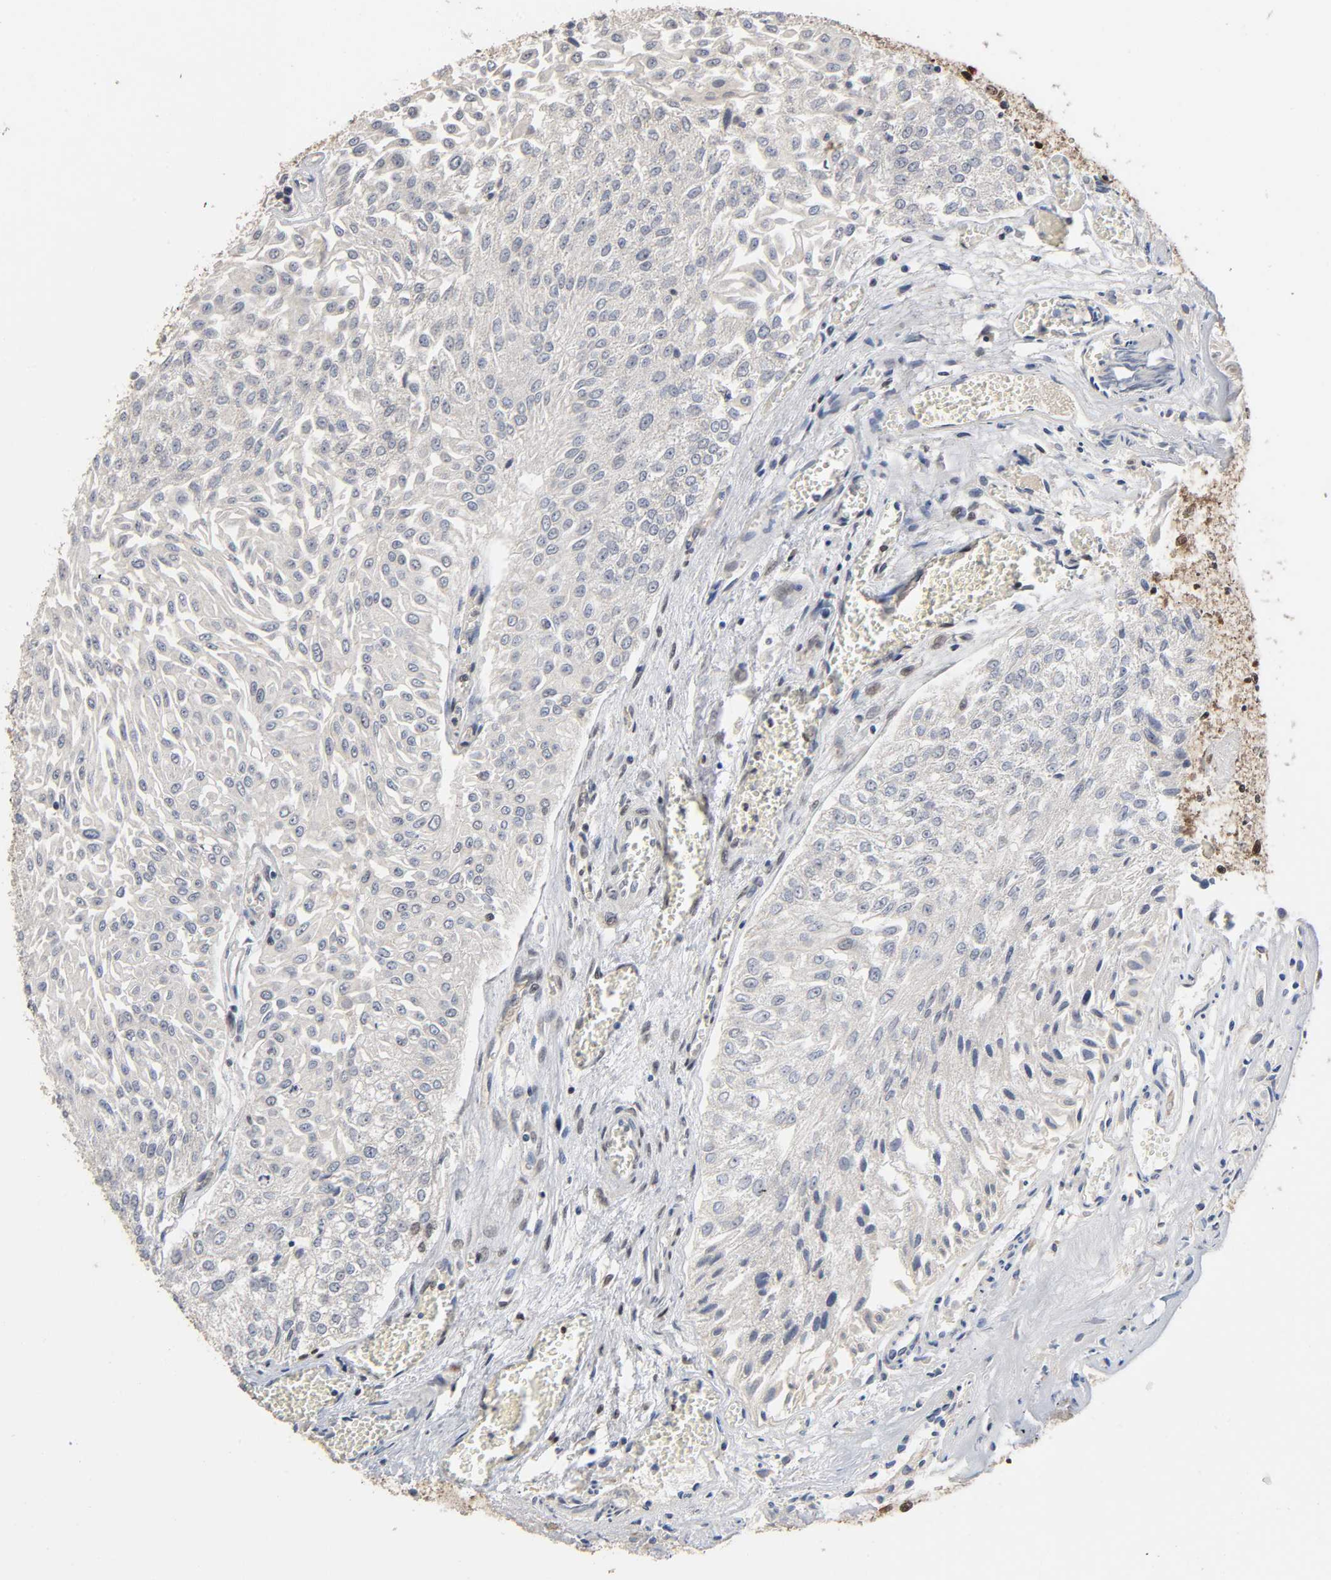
{"staining": {"intensity": "weak", "quantity": "<25%", "location": "nuclear"}, "tissue": "urothelial cancer", "cell_type": "Tumor cells", "image_type": "cancer", "snomed": [{"axis": "morphology", "description": "Urothelial carcinoma, Low grade"}, {"axis": "topography", "description": "Urinary bladder"}], "caption": "This is an immunohistochemistry image of human urothelial carcinoma (low-grade). There is no expression in tumor cells.", "gene": "ZNF384", "patient": {"sex": "male", "age": 86}}